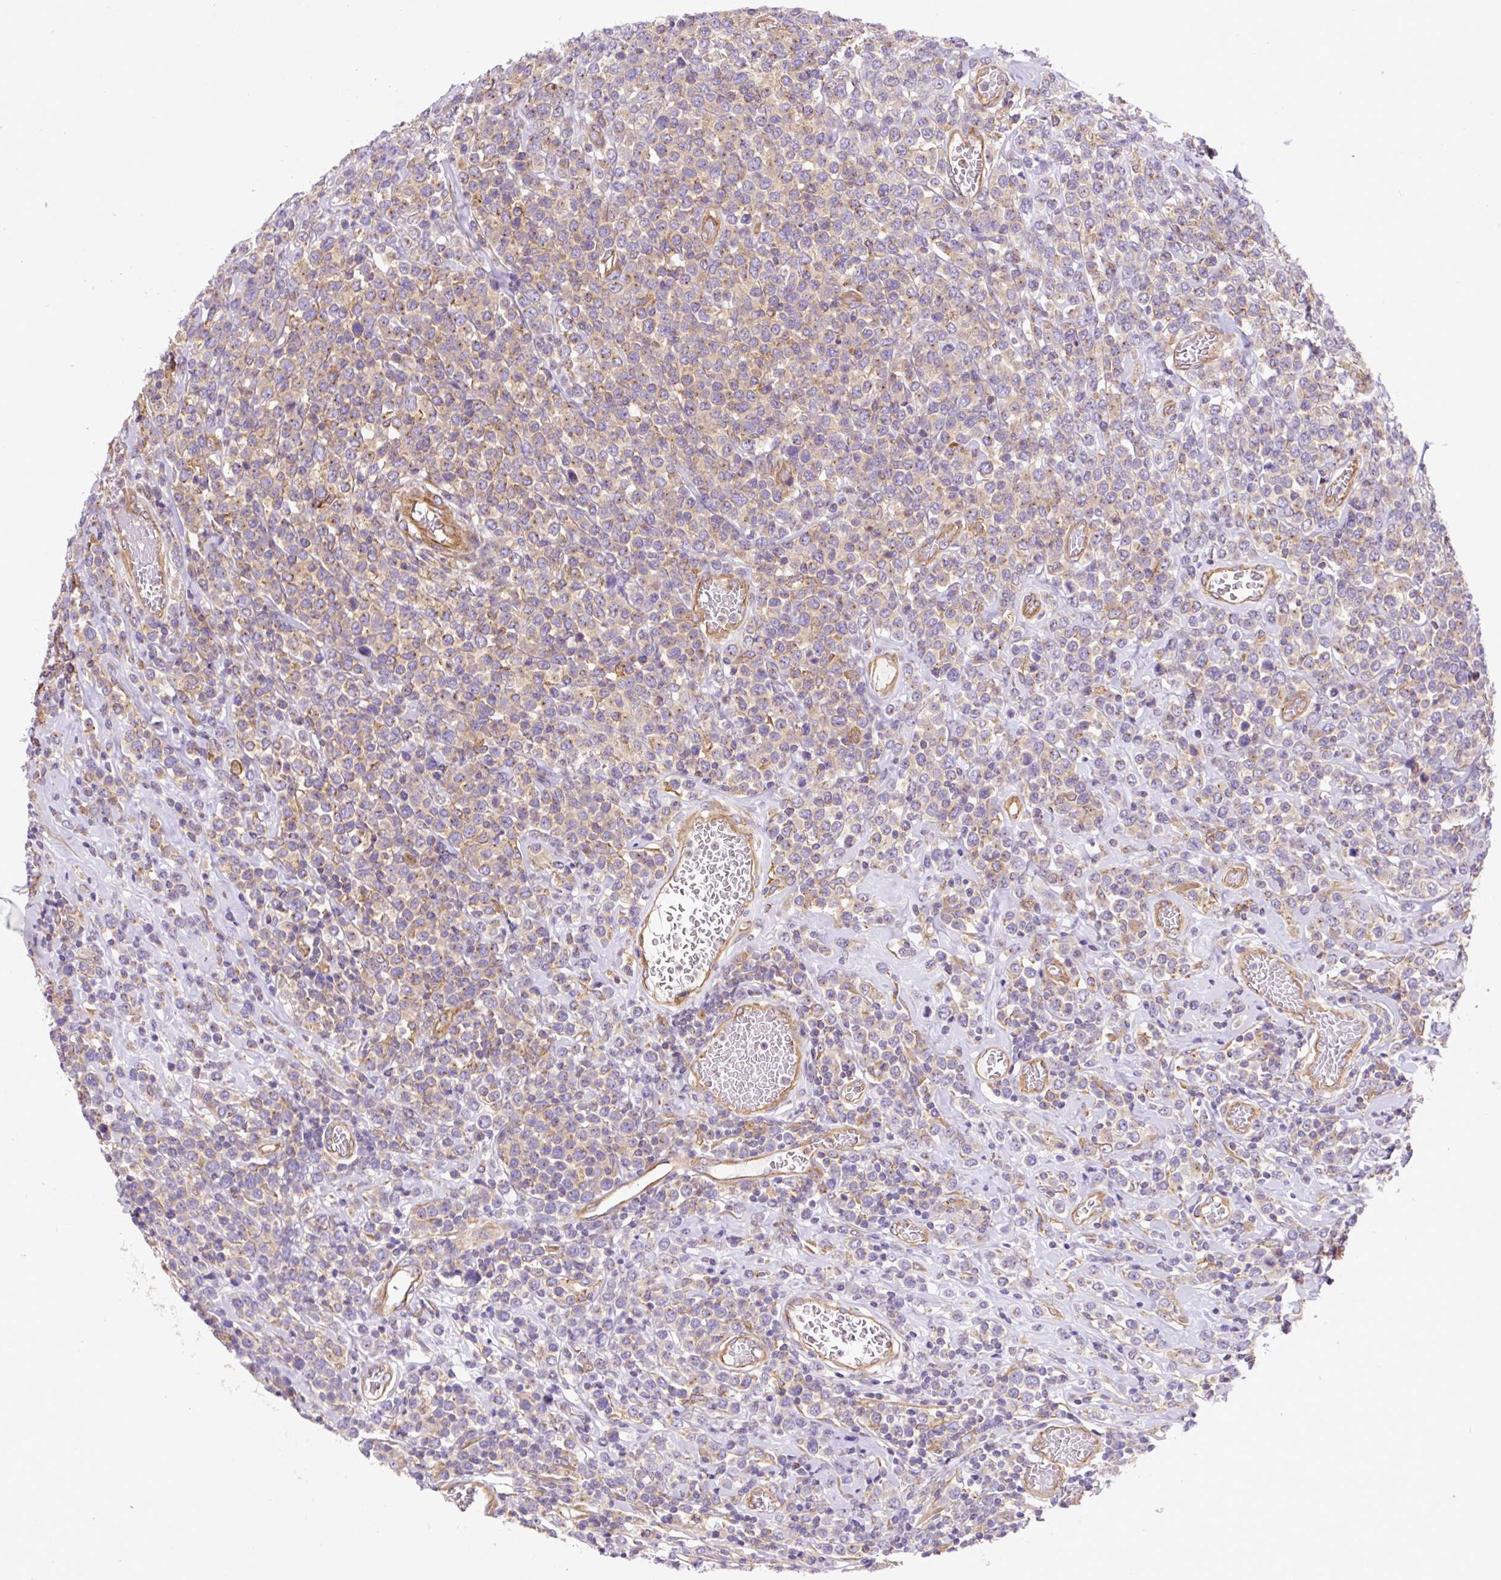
{"staining": {"intensity": "weak", "quantity": "<25%", "location": "cytoplasmic/membranous"}, "tissue": "lymphoma", "cell_type": "Tumor cells", "image_type": "cancer", "snomed": [{"axis": "morphology", "description": "Malignant lymphoma, non-Hodgkin's type, High grade"}, {"axis": "topography", "description": "Soft tissue"}], "caption": "This is an IHC photomicrograph of human malignant lymphoma, non-Hodgkin's type (high-grade). There is no staining in tumor cells.", "gene": "DCTN1", "patient": {"sex": "female", "age": 56}}